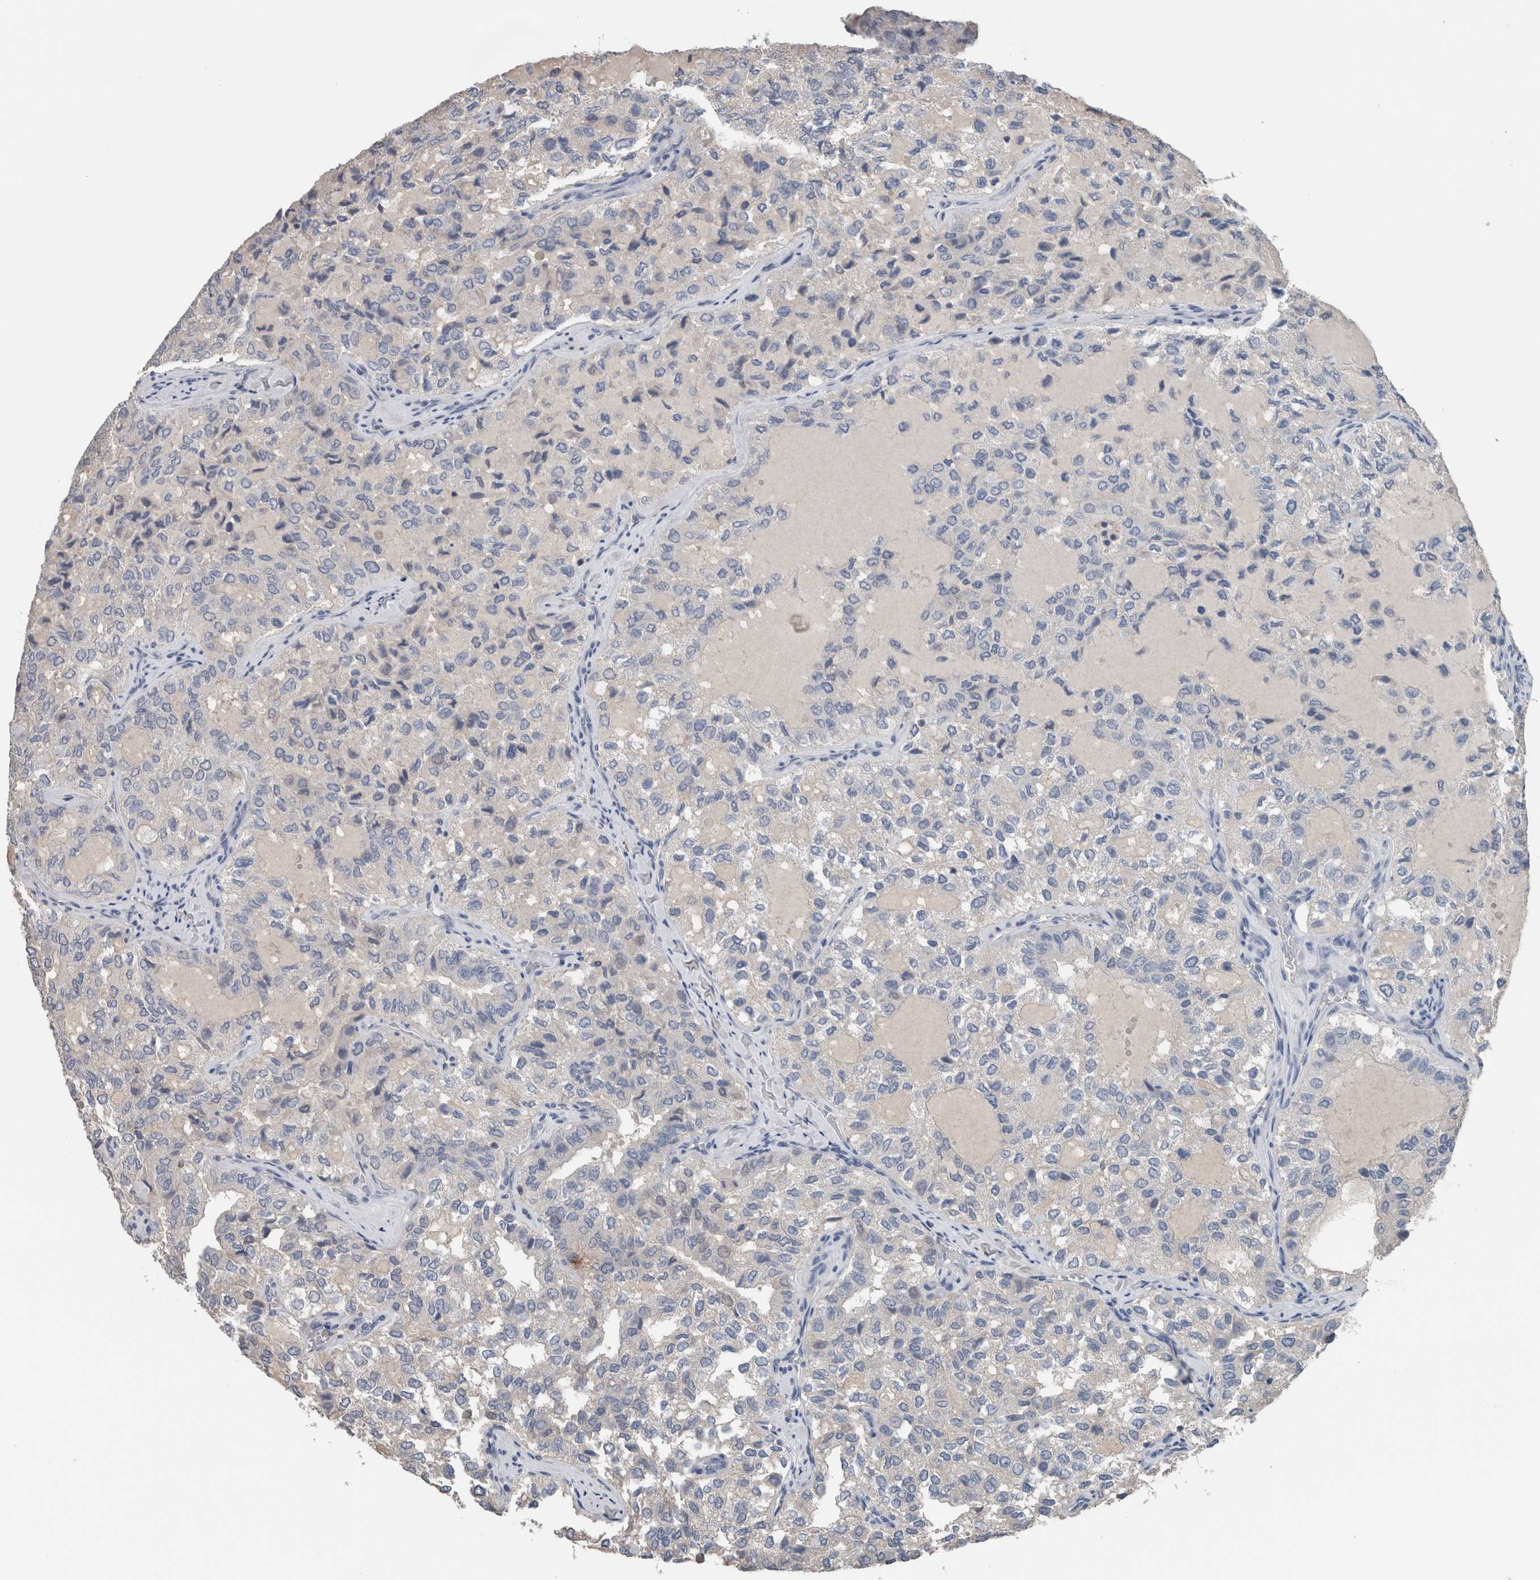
{"staining": {"intensity": "negative", "quantity": "none", "location": "none"}, "tissue": "thyroid cancer", "cell_type": "Tumor cells", "image_type": "cancer", "snomed": [{"axis": "morphology", "description": "Follicular adenoma carcinoma, NOS"}, {"axis": "topography", "description": "Thyroid gland"}], "caption": "High magnification brightfield microscopy of thyroid cancer stained with DAB (brown) and counterstained with hematoxylin (blue): tumor cells show no significant expression.", "gene": "CRNN", "patient": {"sex": "male", "age": 75}}